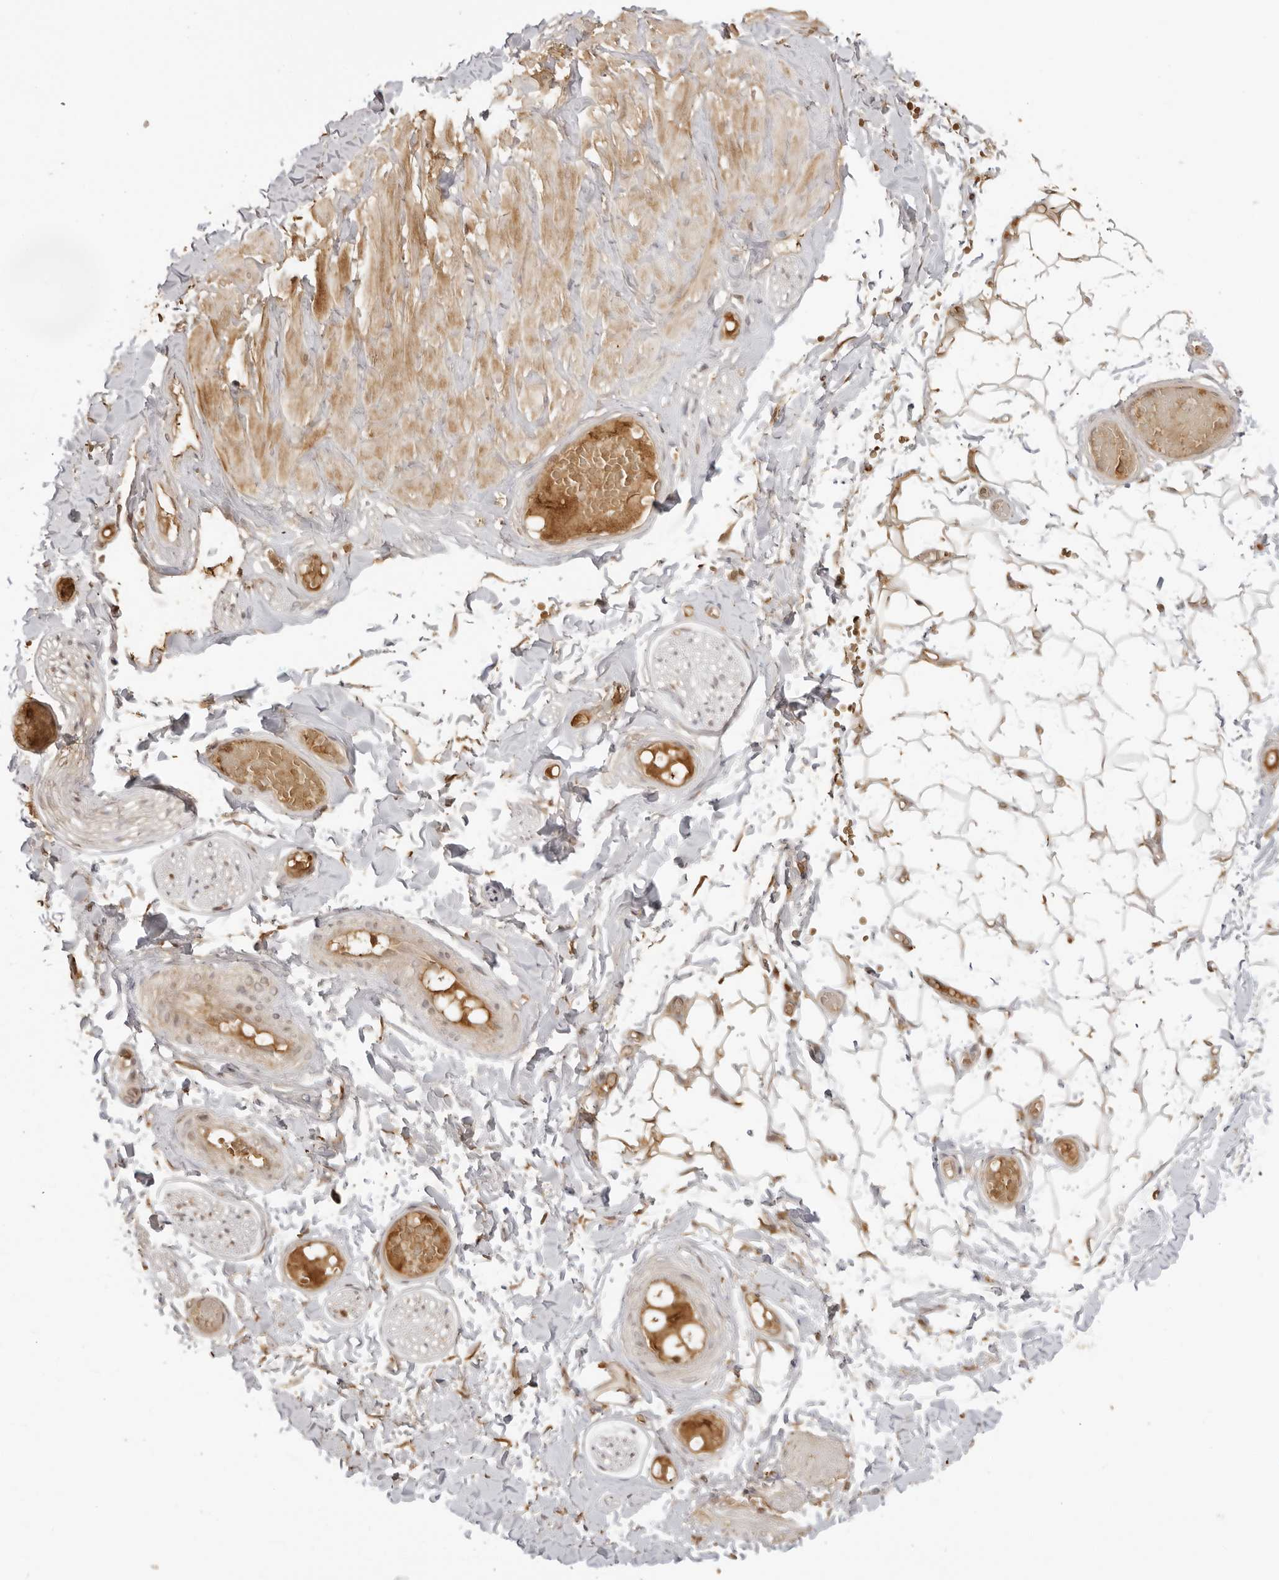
{"staining": {"intensity": "weak", "quantity": "25%-75%", "location": "cytoplasmic/membranous"}, "tissue": "adipose tissue", "cell_type": "Adipocytes", "image_type": "normal", "snomed": [{"axis": "morphology", "description": "Normal tissue, NOS"}, {"axis": "topography", "description": "Adipose tissue"}, {"axis": "topography", "description": "Vascular tissue"}, {"axis": "topography", "description": "Peripheral nerve tissue"}], "caption": "Human adipose tissue stained with a brown dye demonstrates weak cytoplasmic/membranous positive expression in approximately 25%-75% of adipocytes.", "gene": "IKBKE", "patient": {"sex": "male", "age": 25}}